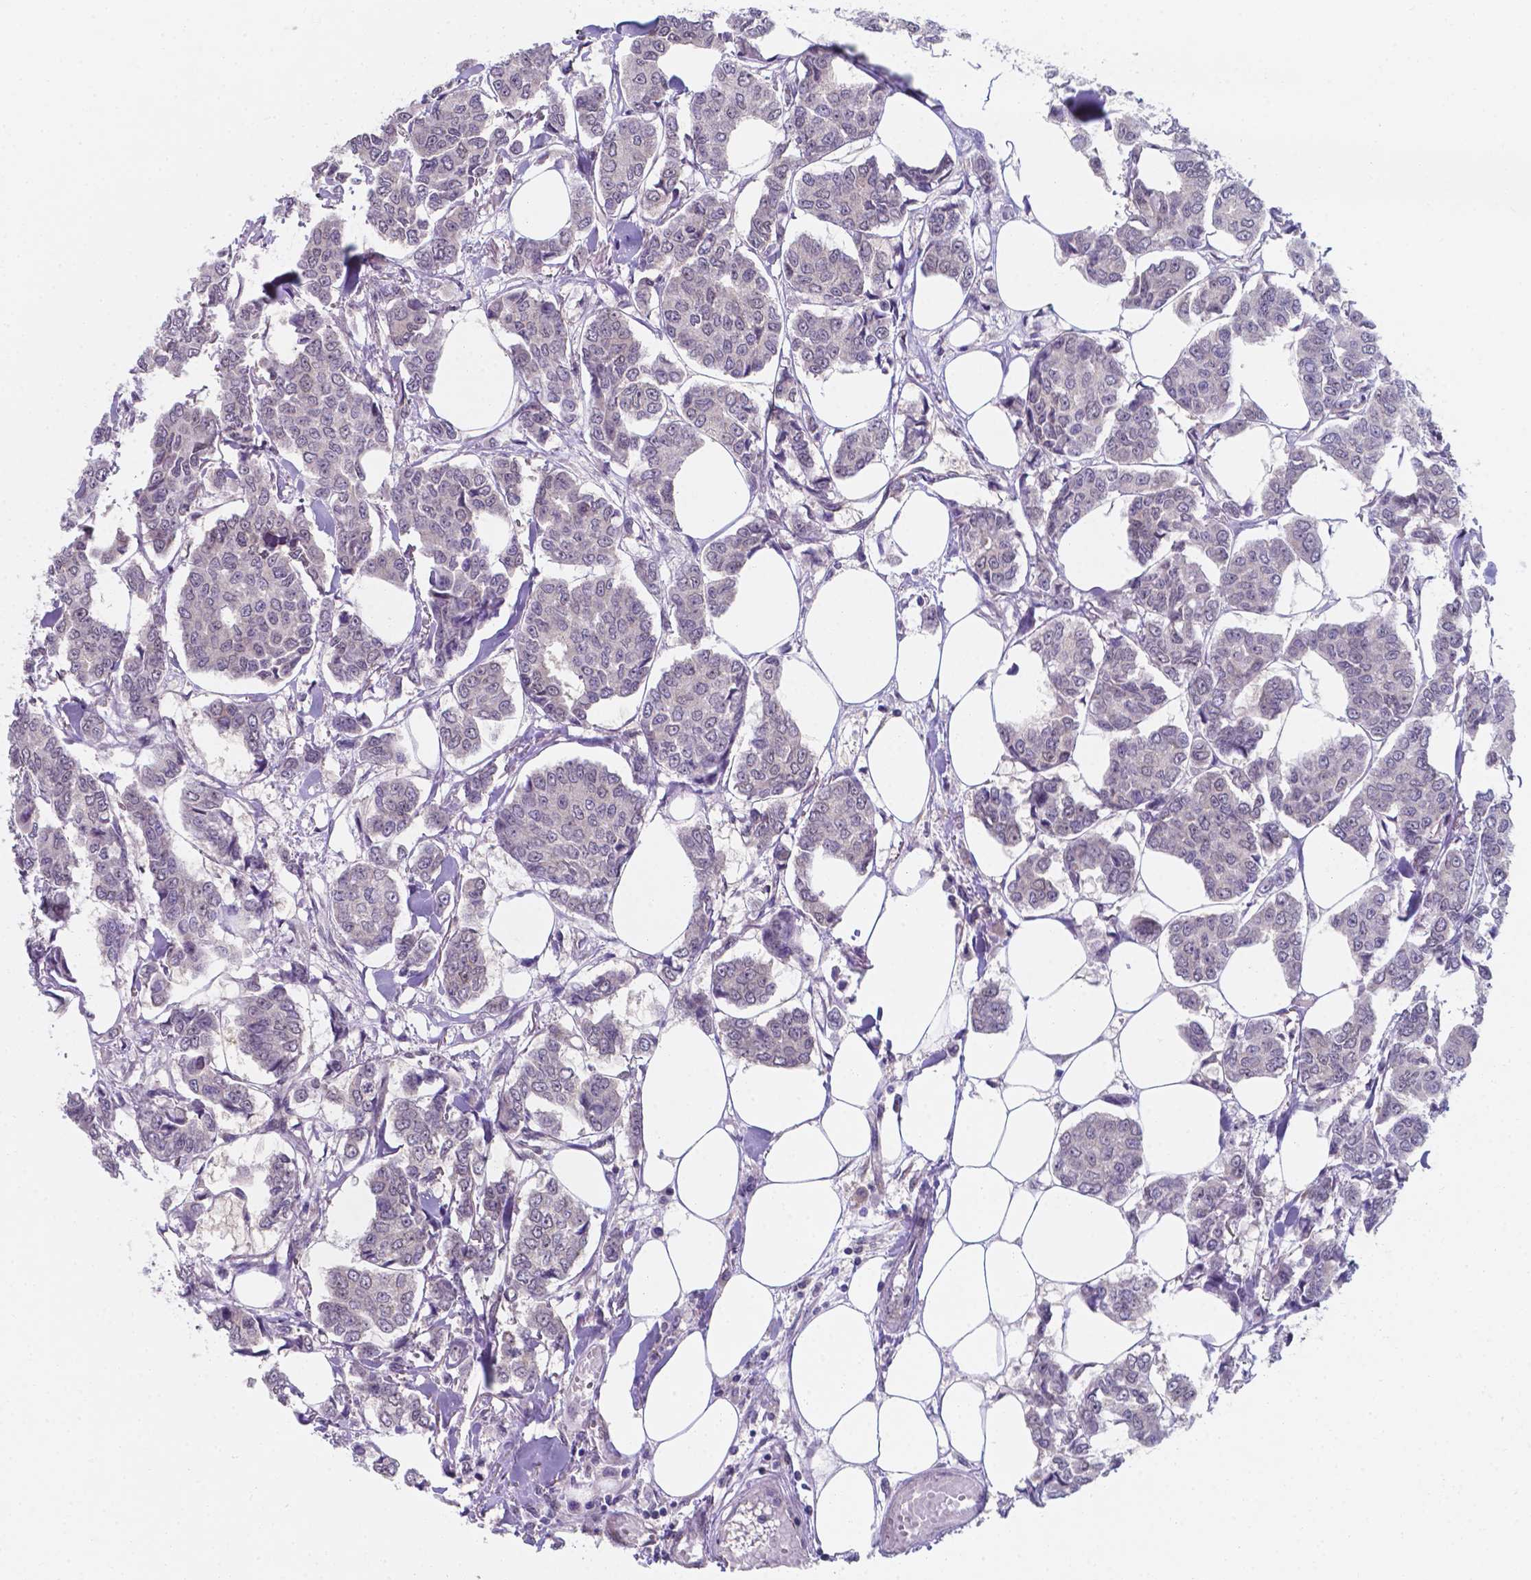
{"staining": {"intensity": "weak", "quantity": "25%-75%", "location": "nuclear"}, "tissue": "breast cancer", "cell_type": "Tumor cells", "image_type": "cancer", "snomed": [{"axis": "morphology", "description": "Duct carcinoma"}, {"axis": "topography", "description": "Breast"}], "caption": "Invasive ductal carcinoma (breast) stained with a protein marker displays weak staining in tumor cells.", "gene": "UBE2E2", "patient": {"sex": "female", "age": 94}}